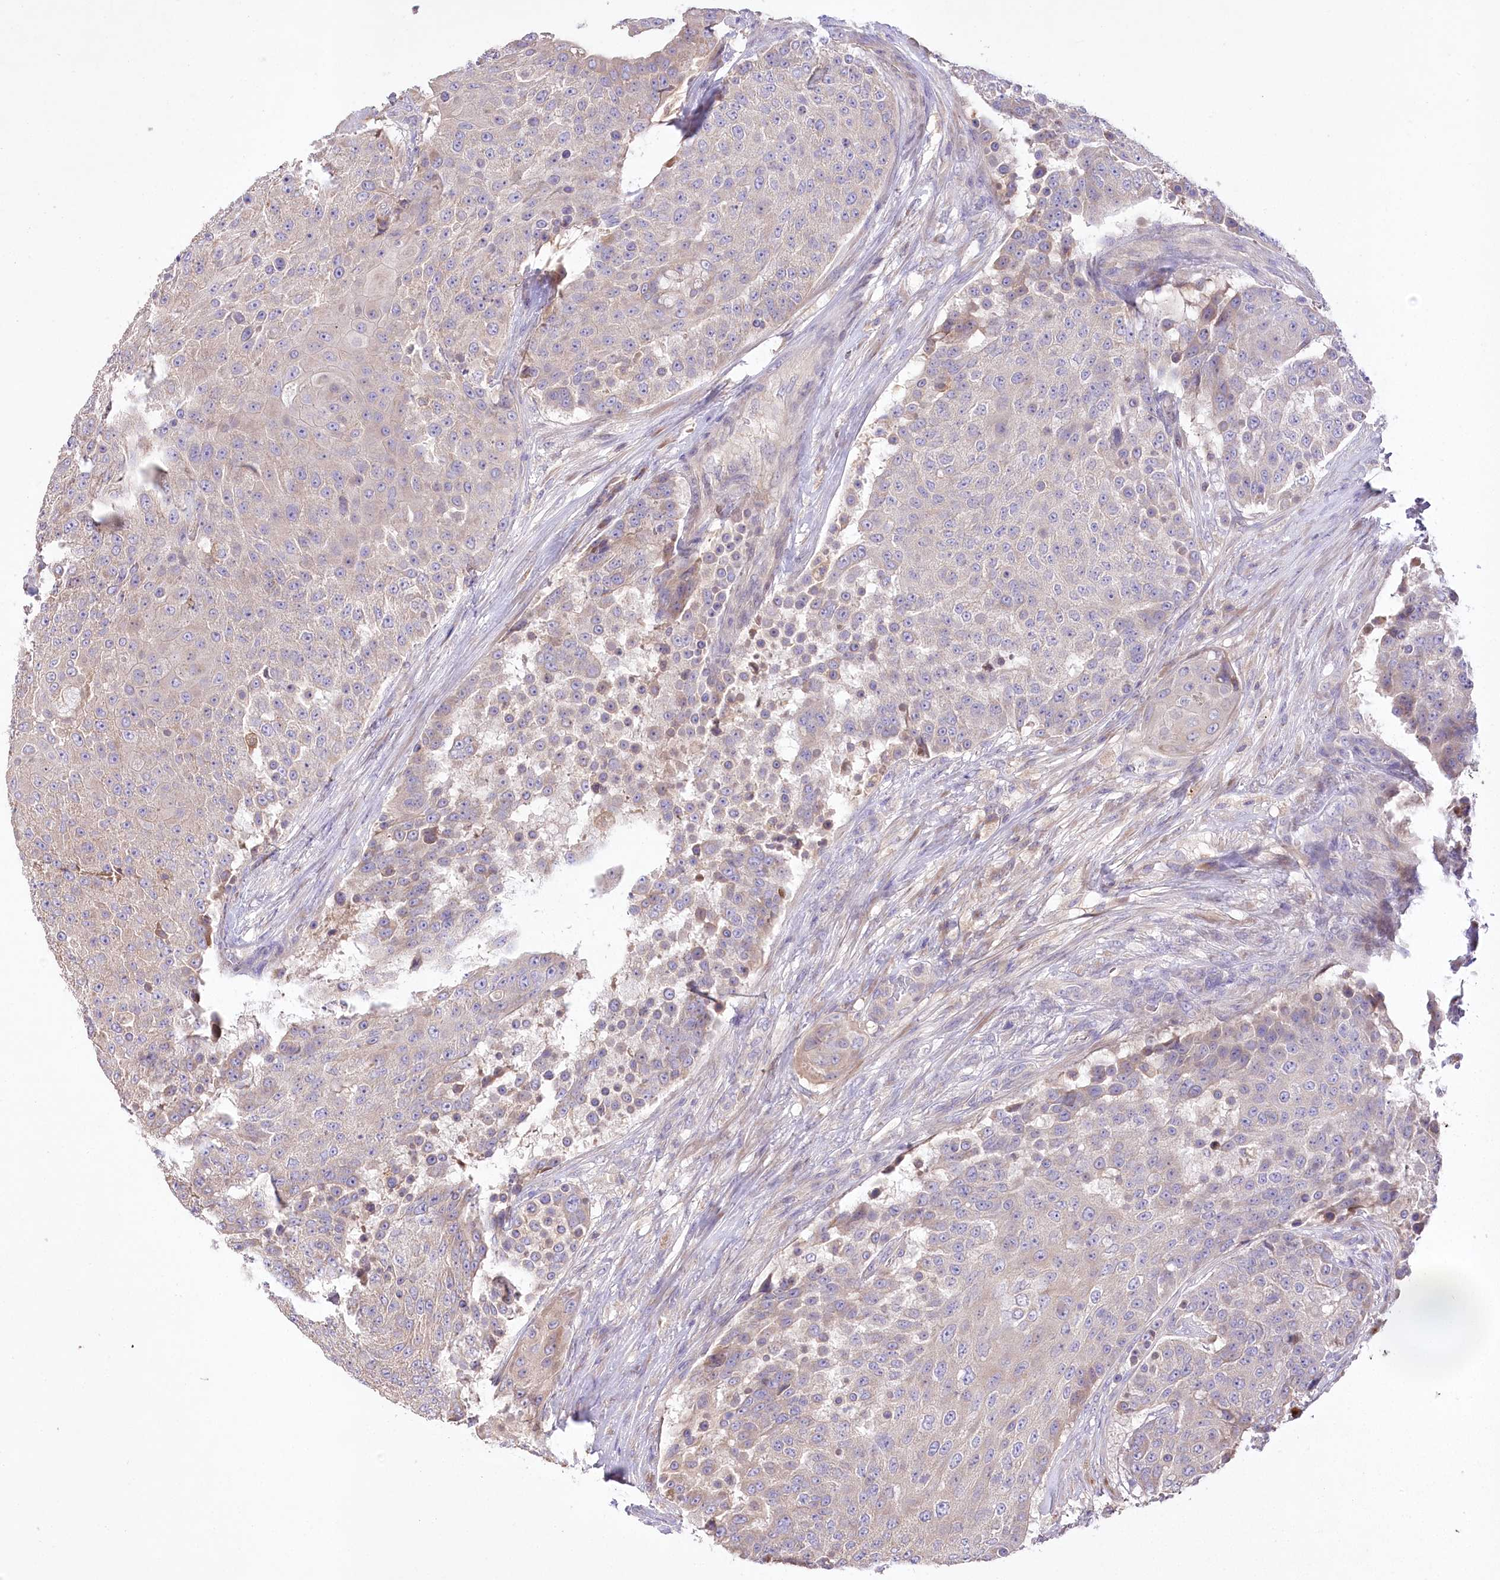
{"staining": {"intensity": "negative", "quantity": "none", "location": "none"}, "tissue": "urothelial cancer", "cell_type": "Tumor cells", "image_type": "cancer", "snomed": [{"axis": "morphology", "description": "Urothelial carcinoma, High grade"}, {"axis": "topography", "description": "Urinary bladder"}], "caption": "Tumor cells are negative for brown protein staining in urothelial cancer. (Immunohistochemistry, brightfield microscopy, high magnification).", "gene": "PBLD", "patient": {"sex": "female", "age": 63}}